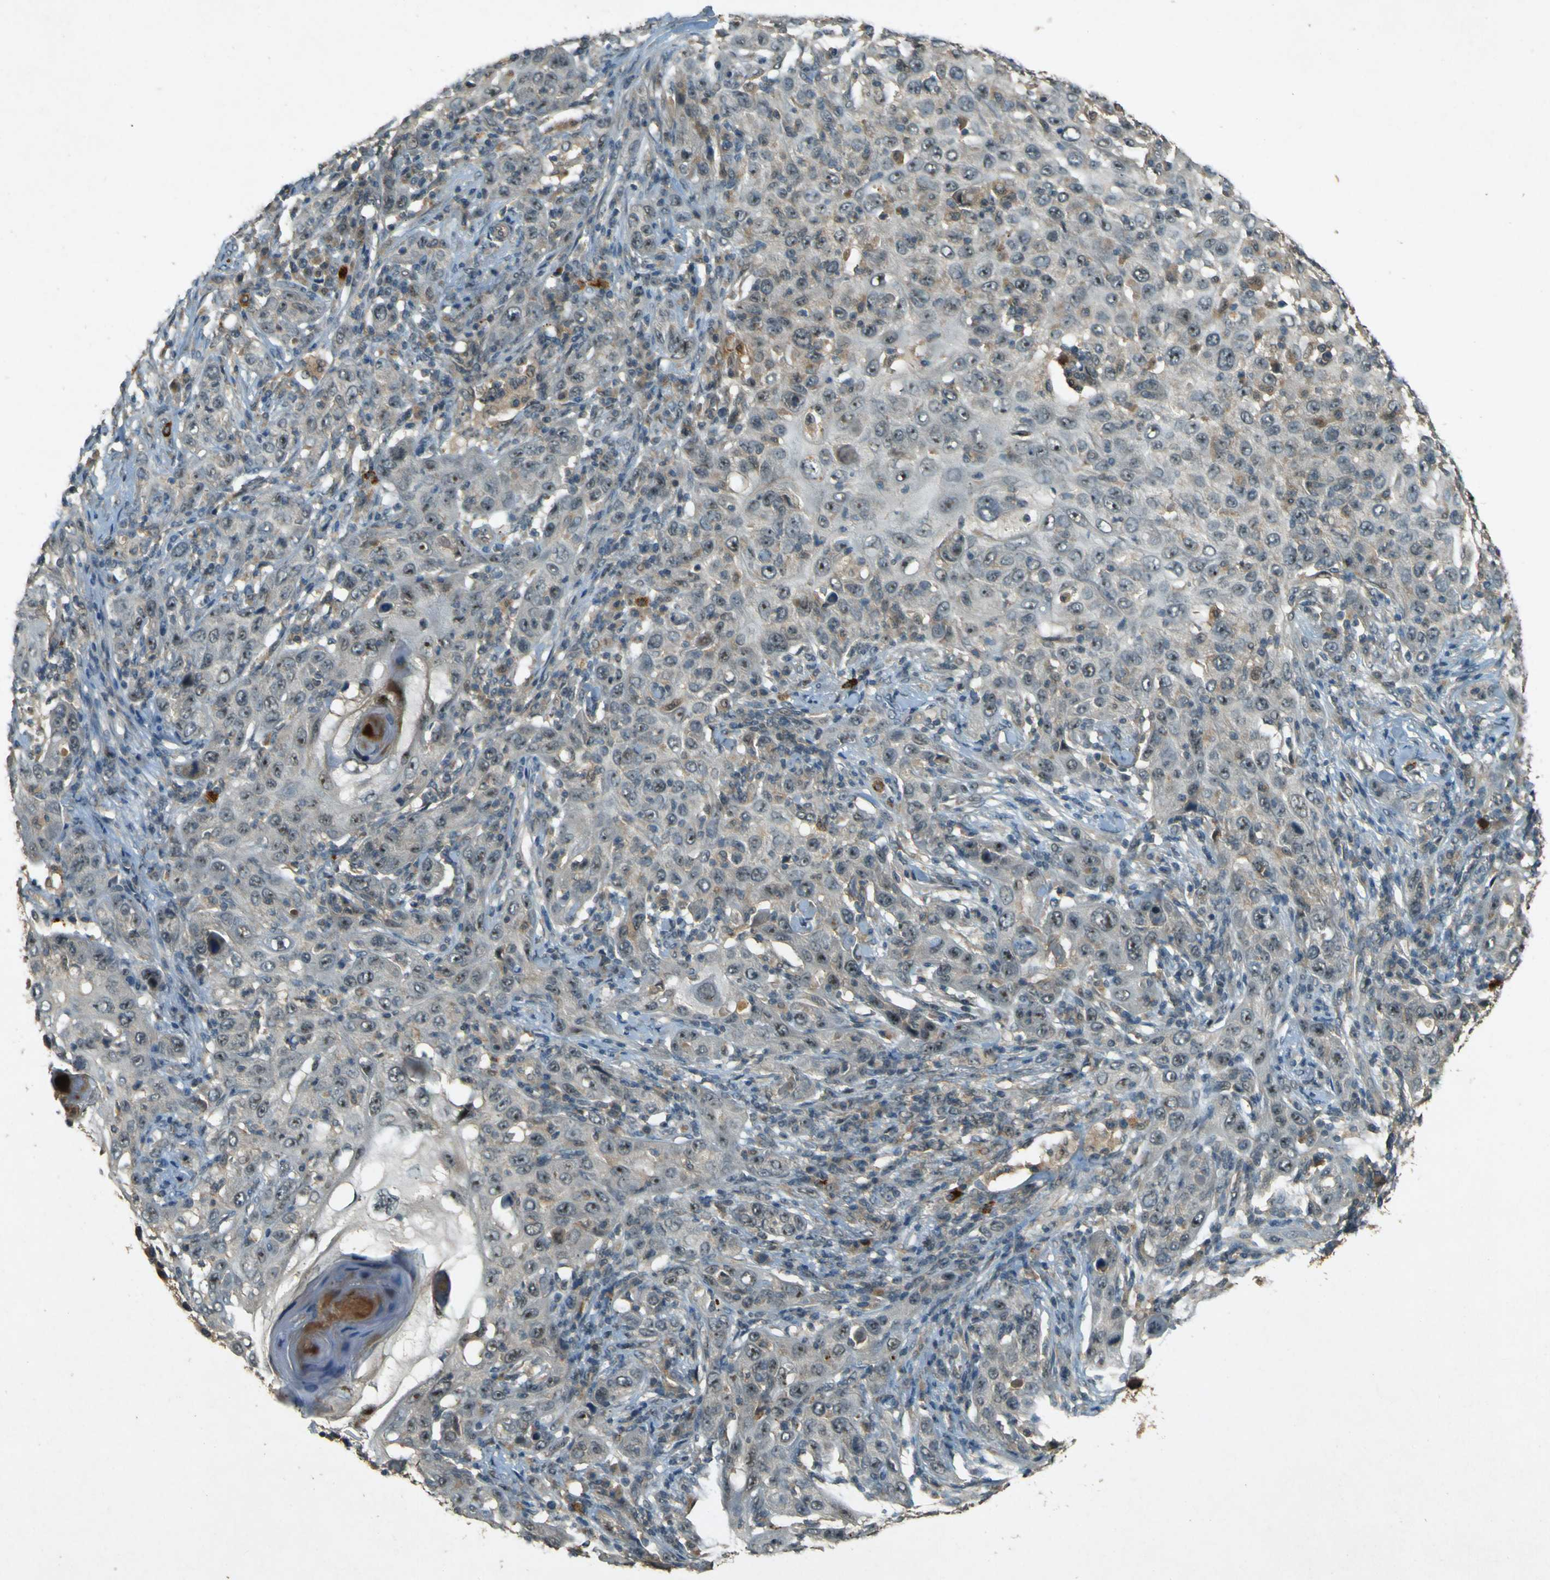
{"staining": {"intensity": "weak", "quantity": ">75%", "location": "cytoplasmic/membranous,nuclear"}, "tissue": "skin cancer", "cell_type": "Tumor cells", "image_type": "cancer", "snomed": [{"axis": "morphology", "description": "Squamous cell carcinoma, NOS"}, {"axis": "topography", "description": "Skin"}], "caption": "Immunohistochemistry (IHC) photomicrograph of human squamous cell carcinoma (skin) stained for a protein (brown), which demonstrates low levels of weak cytoplasmic/membranous and nuclear staining in about >75% of tumor cells.", "gene": "MPDZ", "patient": {"sex": "female", "age": 88}}